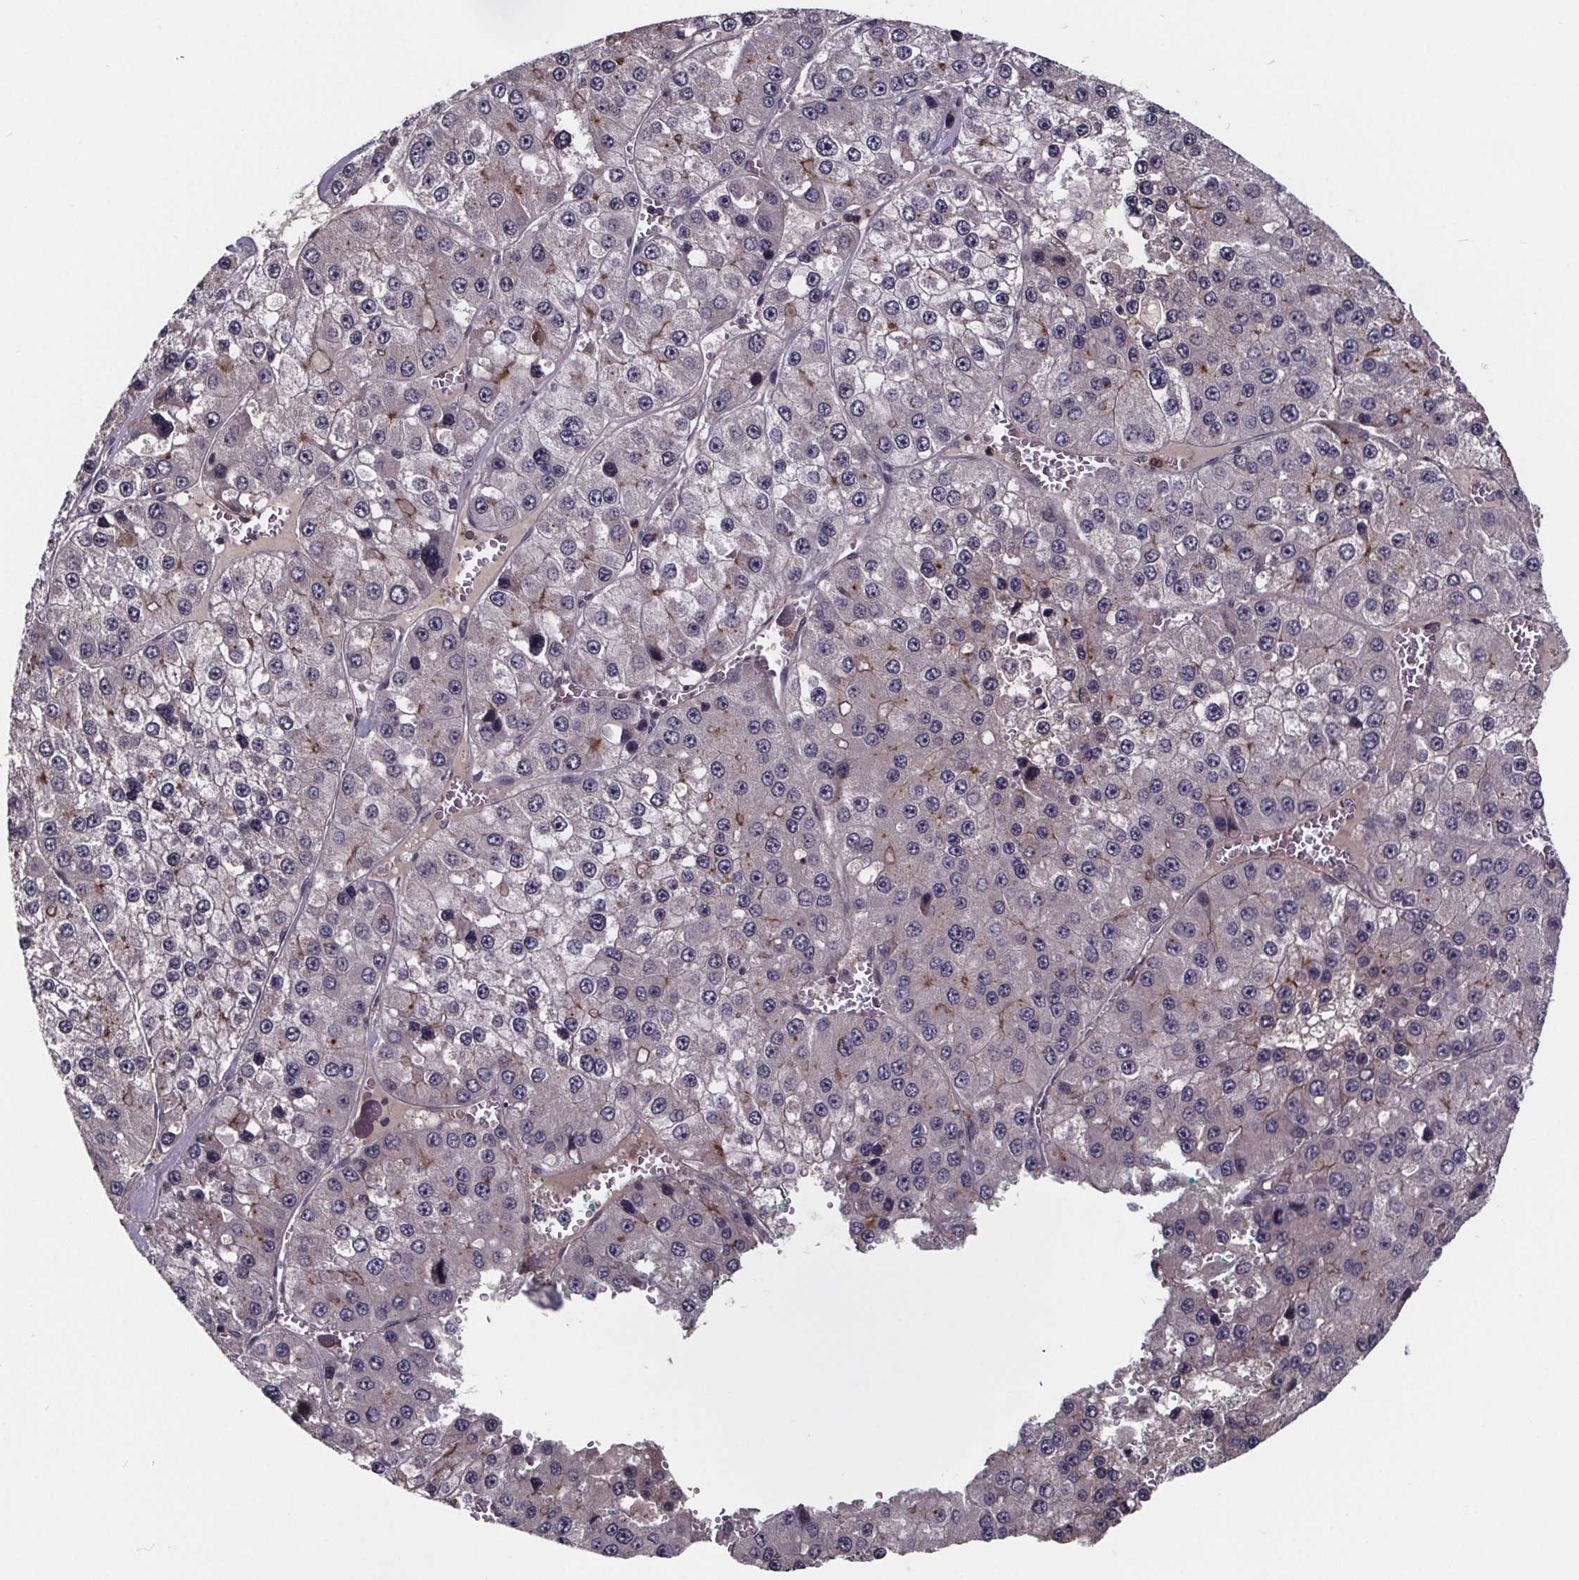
{"staining": {"intensity": "moderate", "quantity": "<25%", "location": "cytoplasmic/membranous"}, "tissue": "liver cancer", "cell_type": "Tumor cells", "image_type": "cancer", "snomed": [{"axis": "morphology", "description": "Carcinoma, Hepatocellular, NOS"}, {"axis": "topography", "description": "Liver"}], "caption": "An IHC photomicrograph of neoplastic tissue is shown. Protein staining in brown shows moderate cytoplasmic/membranous positivity in liver cancer within tumor cells.", "gene": "SMIM1", "patient": {"sex": "female", "age": 73}}